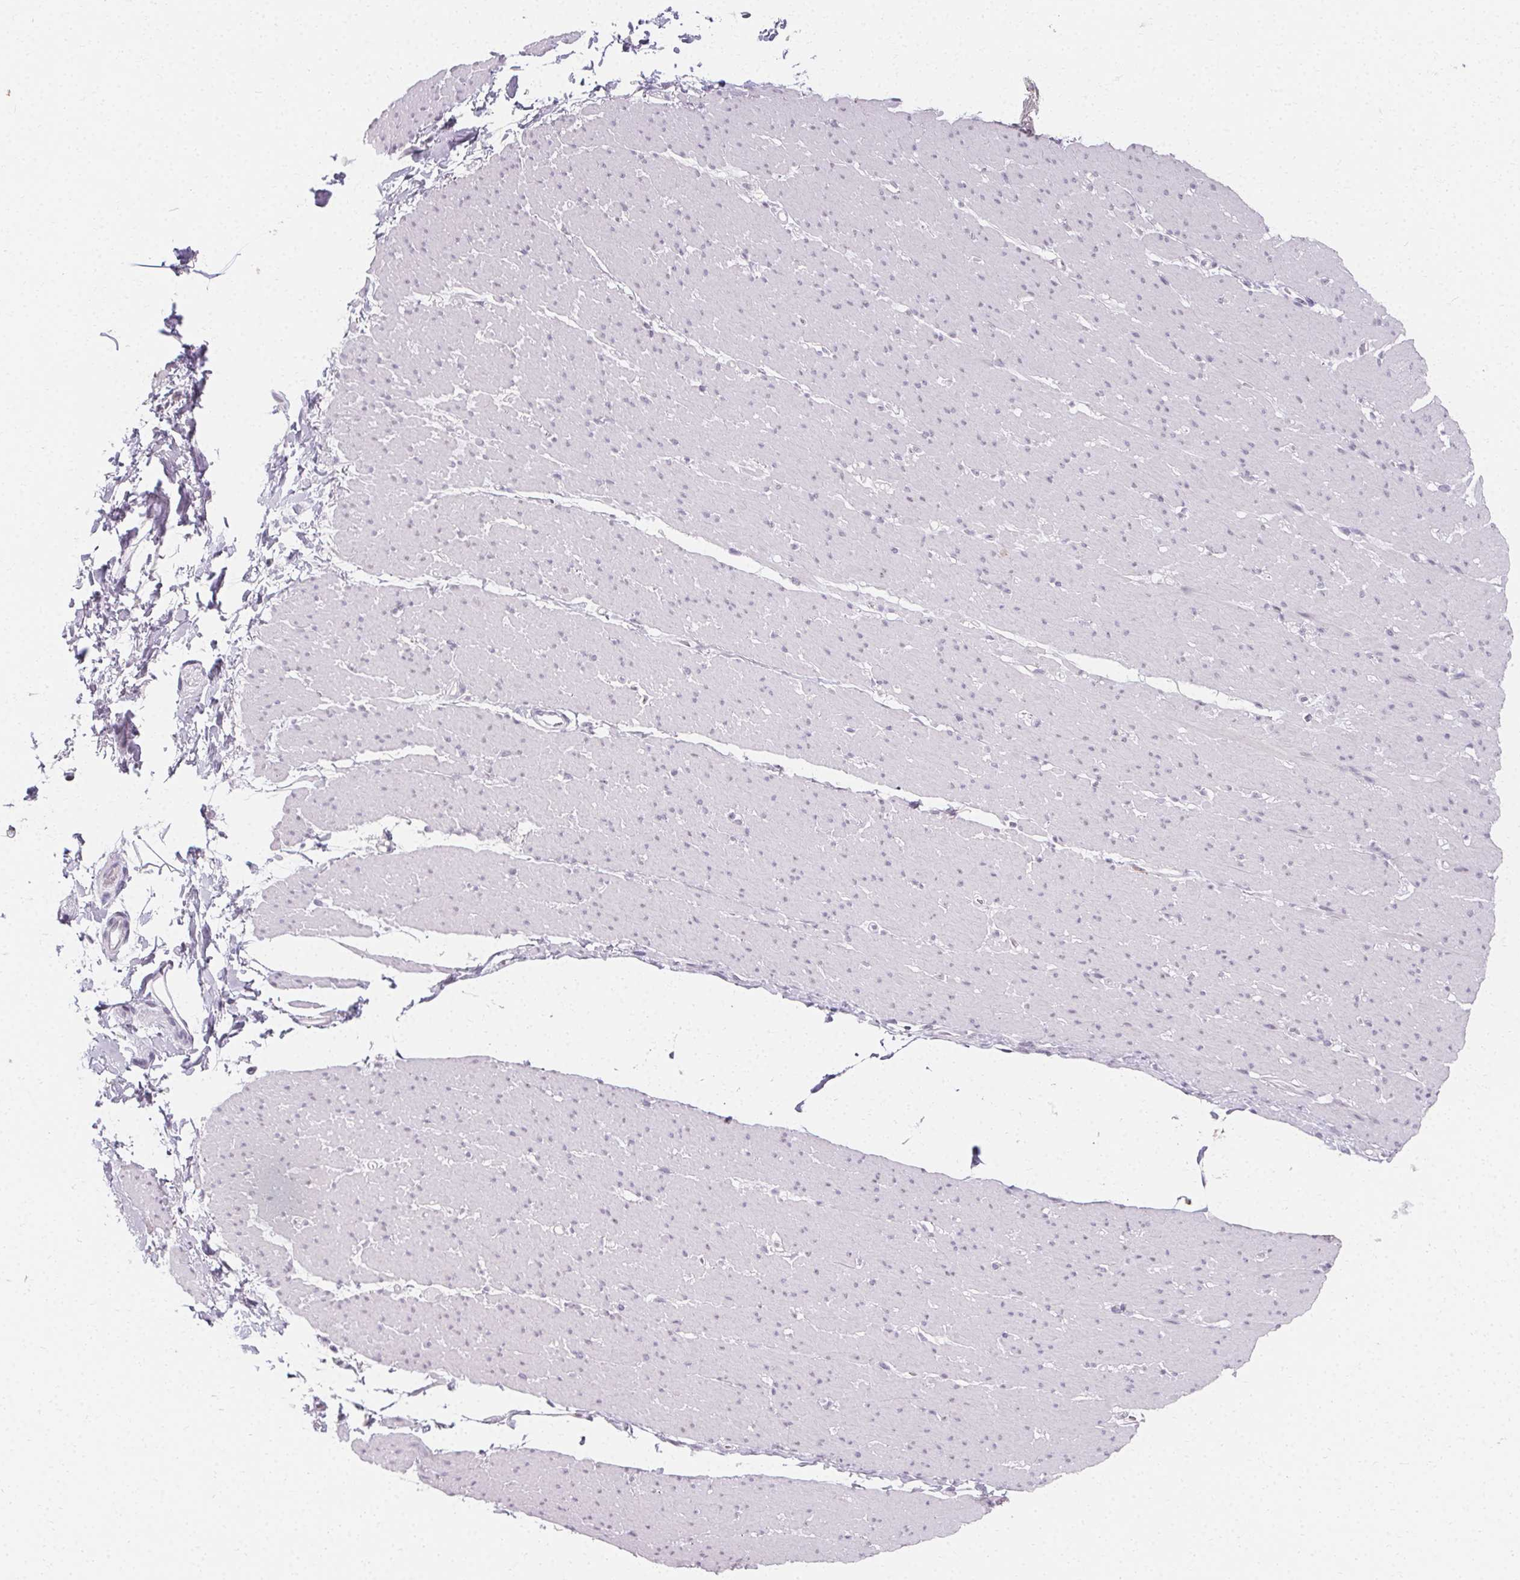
{"staining": {"intensity": "negative", "quantity": "none", "location": "none"}, "tissue": "smooth muscle", "cell_type": "Smooth muscle cells", "image_type": "normal", "snomed": [{"axis": "morphology", "description": "Normal tissue, NOS"}, {"axis": "topography", "description": "Smooth muscle"}, {"axis": "topography", "description": "Rectum"}], "caption": "There is no significant positivity in smooth muscle cells of smooth muscle. (Immunohistochemistry (ihc), brightfield microscopy, high magnification).", "gene": "SYNPR", "patient": {"sex": "male", "age": 53}}